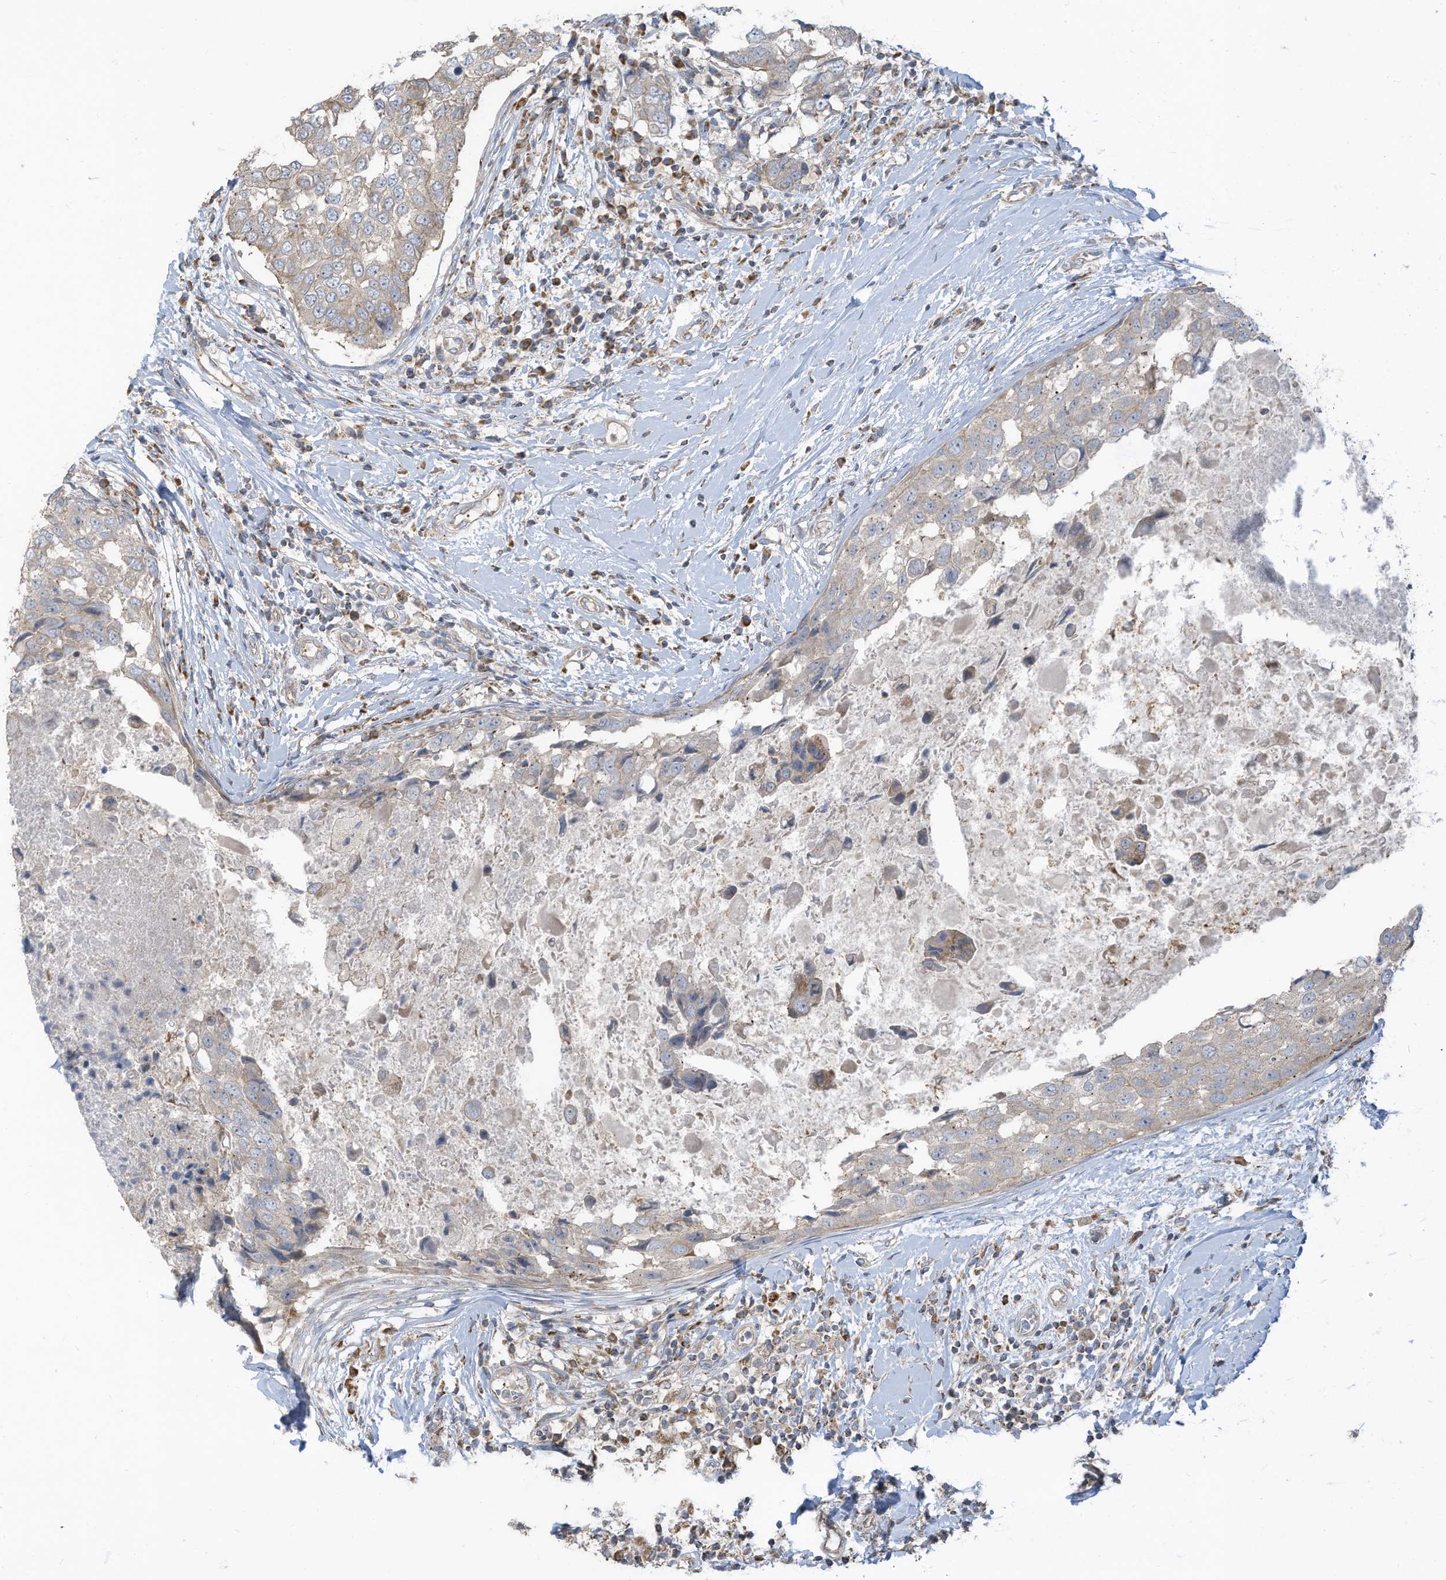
{"staining": {"intensity": "weak", "quantity": "<25%", "location": "cytoplasmic/membranous"}, "tissue": "breast cancer", "cell_type": "Tumor cells", "image_type": "cancer", "snomed": [{"axis": "morphology", "description": "Duct carcinoma"}, {"axis": "topography", "description": "Breast"}], "caption": "High magnification brightfield microscopy of breast cancer (infiltrating ductal carcinoma) stained with DAB (3,3'-diaminobenzidine) (brown) and counterstained with hematoxylin (blue): tumor cells show no significant positivity. (Immunohistochemistry, brightfield microscopy, high magnification).", "gene": "GTPBP2", "patient": {"sex": "female", "age": 27}}